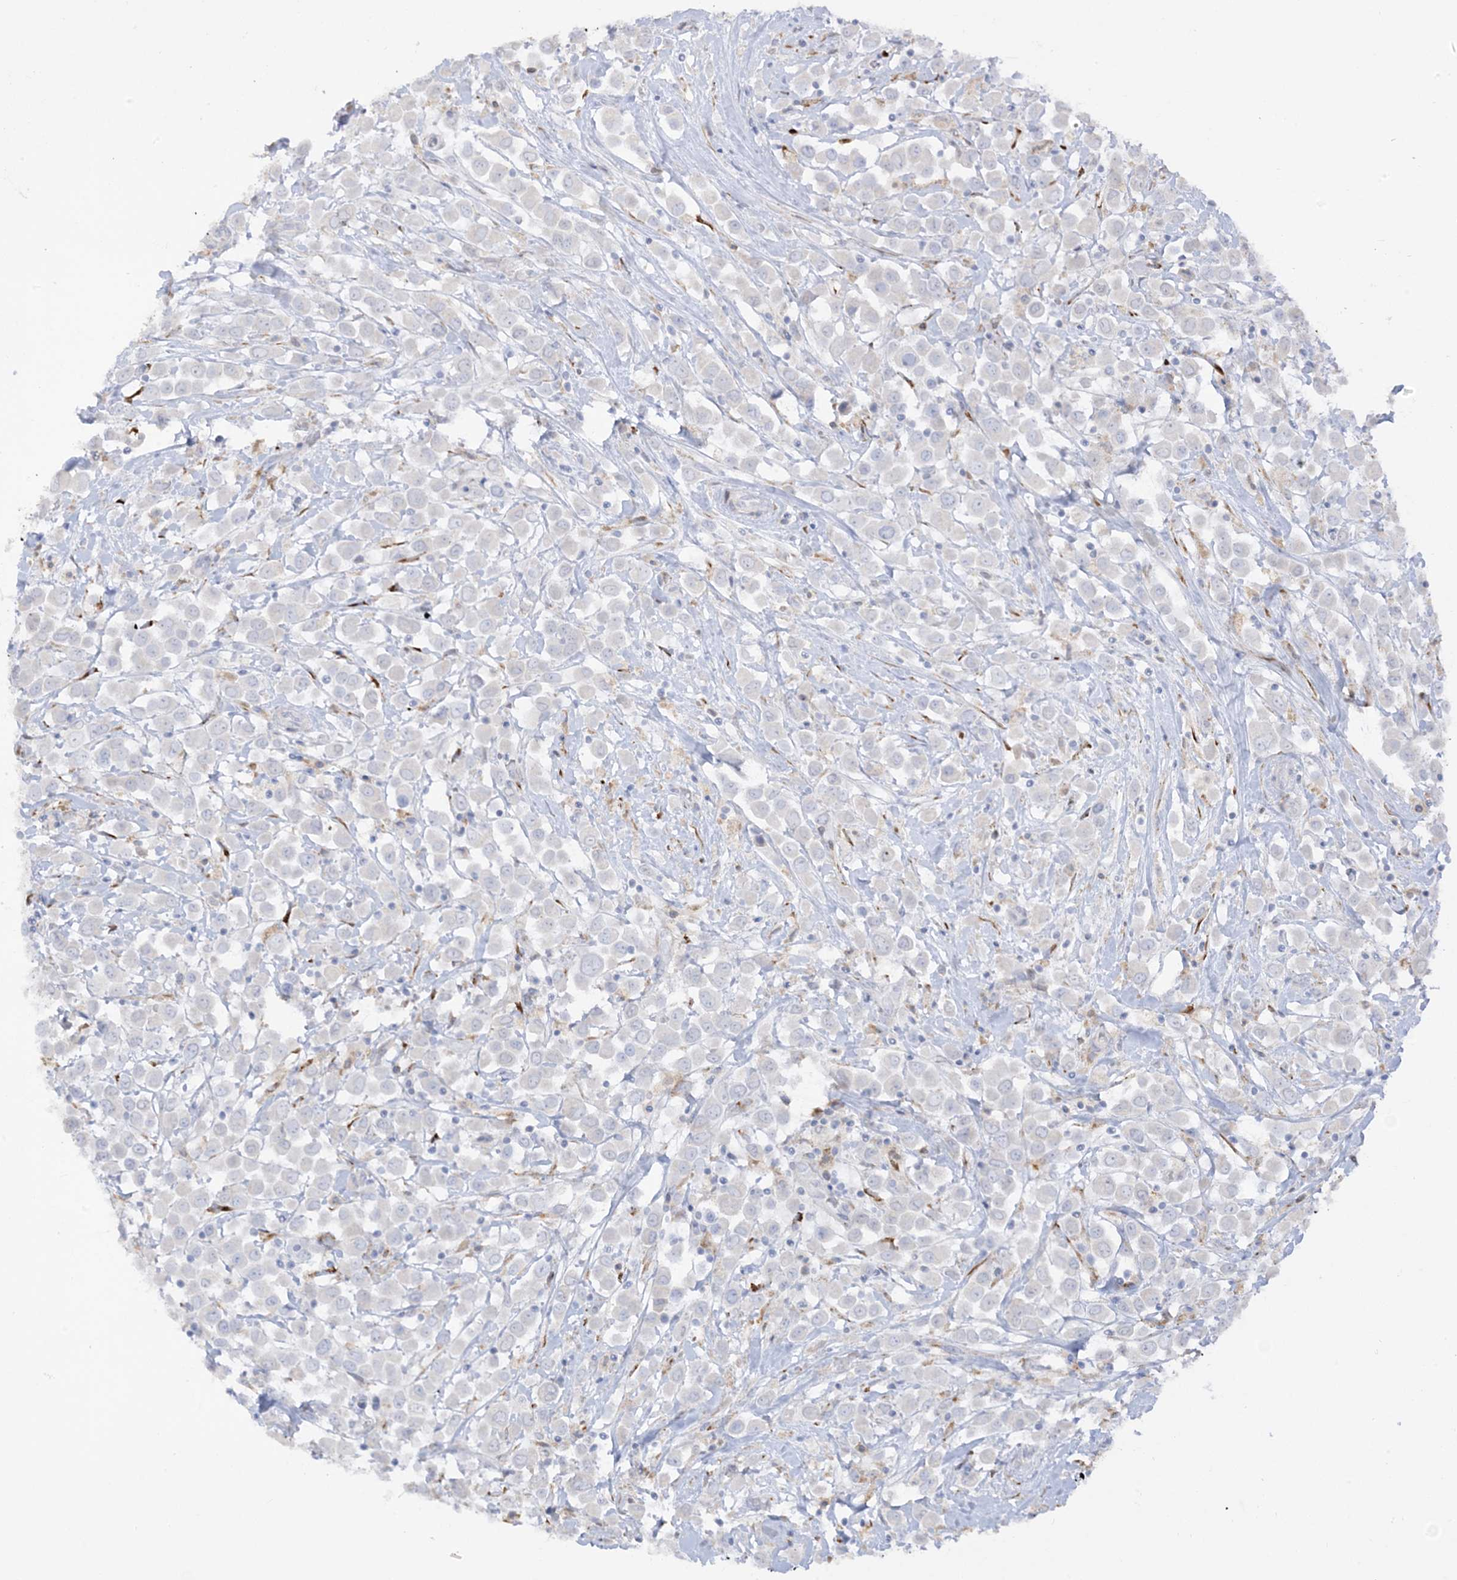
{"staining": {"intensity": "negative", "quantity": "none", "location": "none"}, "tissue": "breast cancer", "cell_type": "Tumor cells", "image_type": "cancer", "snomed": [{"axis": "morphology", "description": "Duct carcinoma"}, {"axis": "topography", "description": "Breast"}], "caption": "An image of human intraductal carcinoma (breast) is negative for staining in tumor cells.", "gene": "LOXL3", "patient": {"sex": "female", "age": 61}}